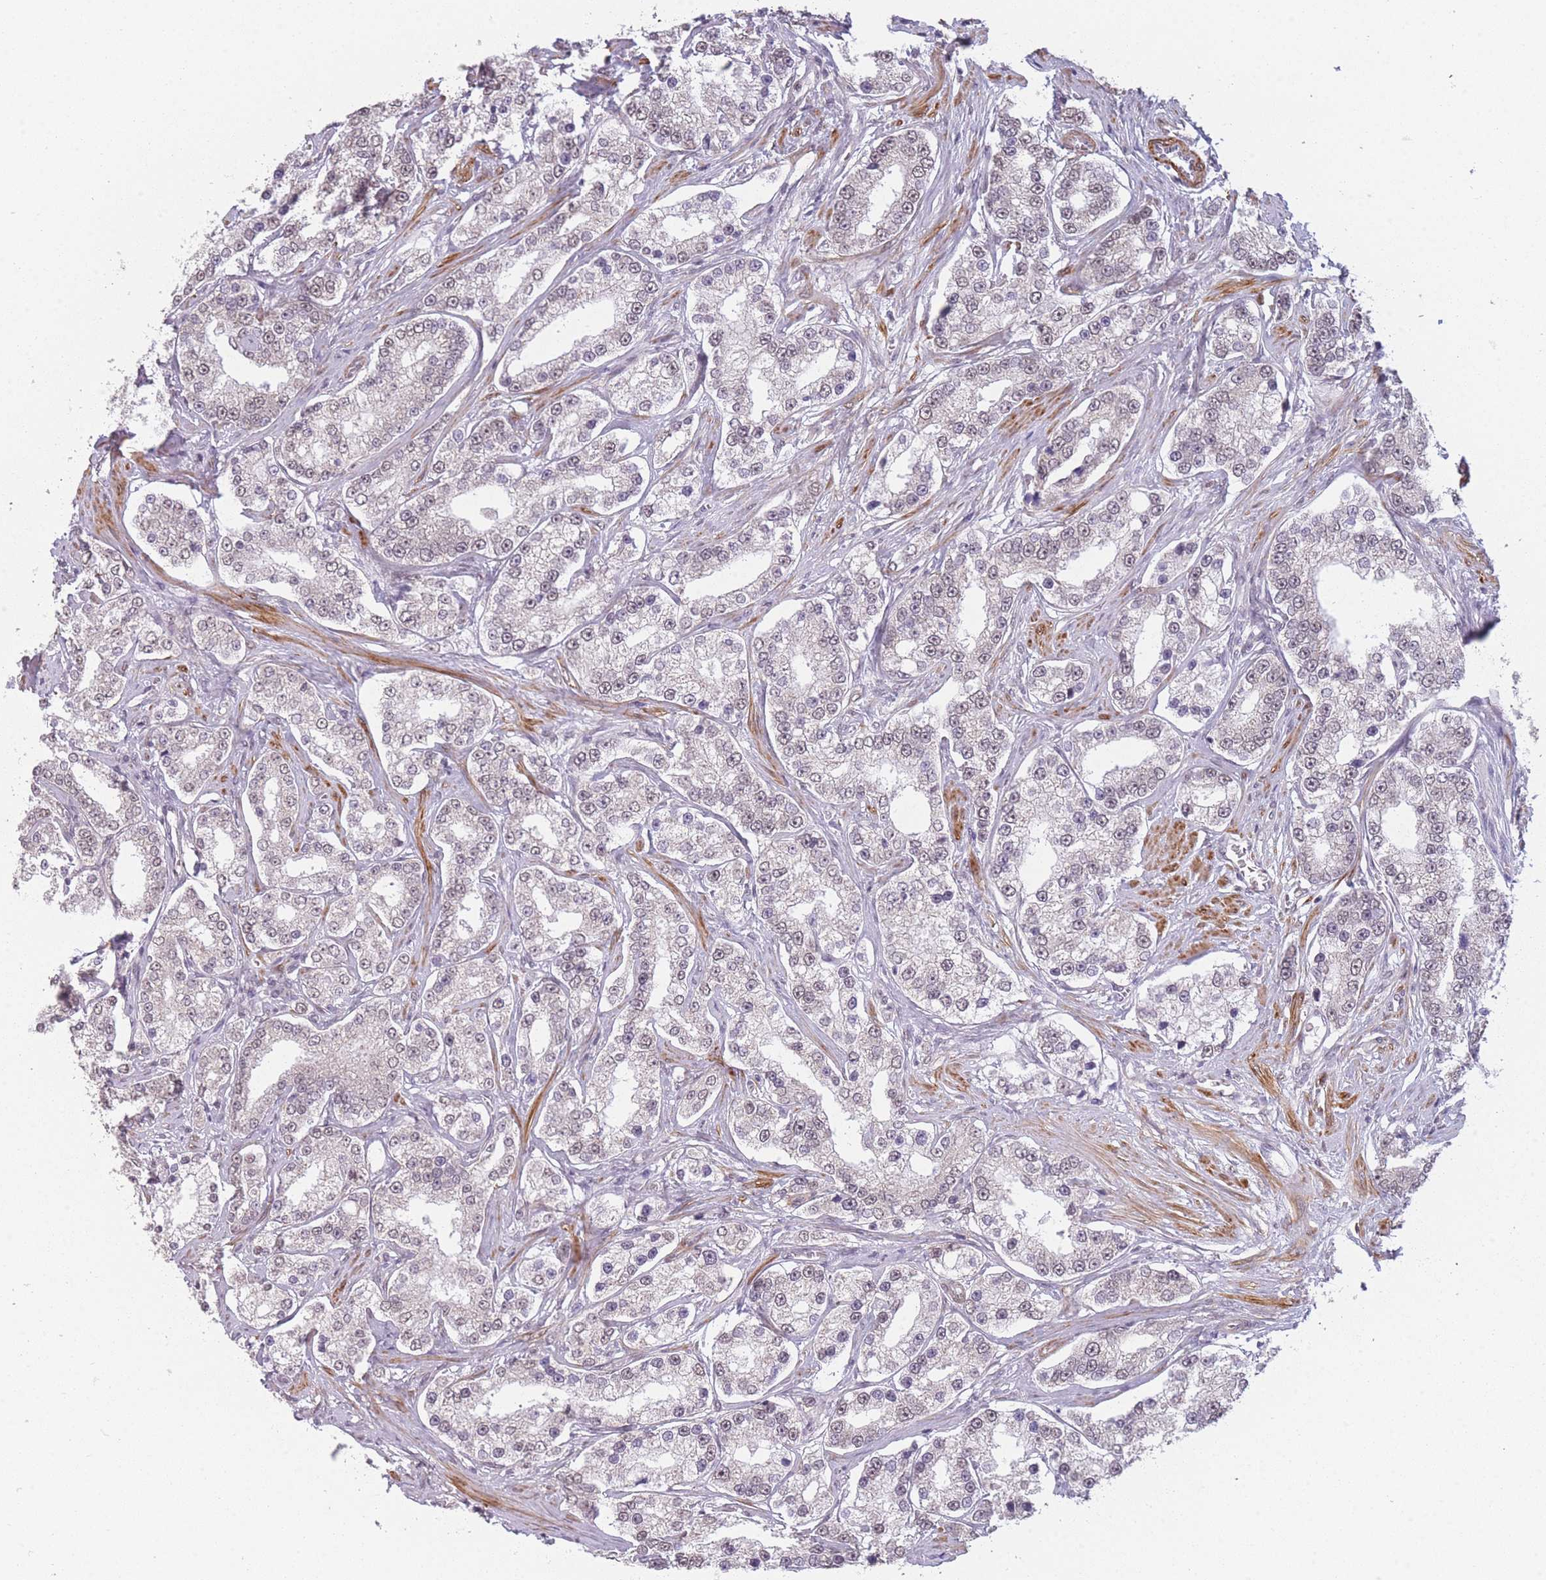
{"staining": {"intensity": "weak", "quantity": "<25%", "location": "nuclear"}, "tissue": "prostate cancer", "cell_type": "Tumor cells", "image_type": "cancer", "snomed": [{"axis": "morphology", "description": "Normal tissue, NOS"}, {"axis": "morphology", "description": "Adenocarcinoma, High grade"}, {"axis": "topography", "description": "Prostate"}], "caption": "Tumor cells show no significant staining in prostate adenocarcinoma (high-grade).", "gene": "SIN3B", "patient": {"sex": "male", "age": 83}}